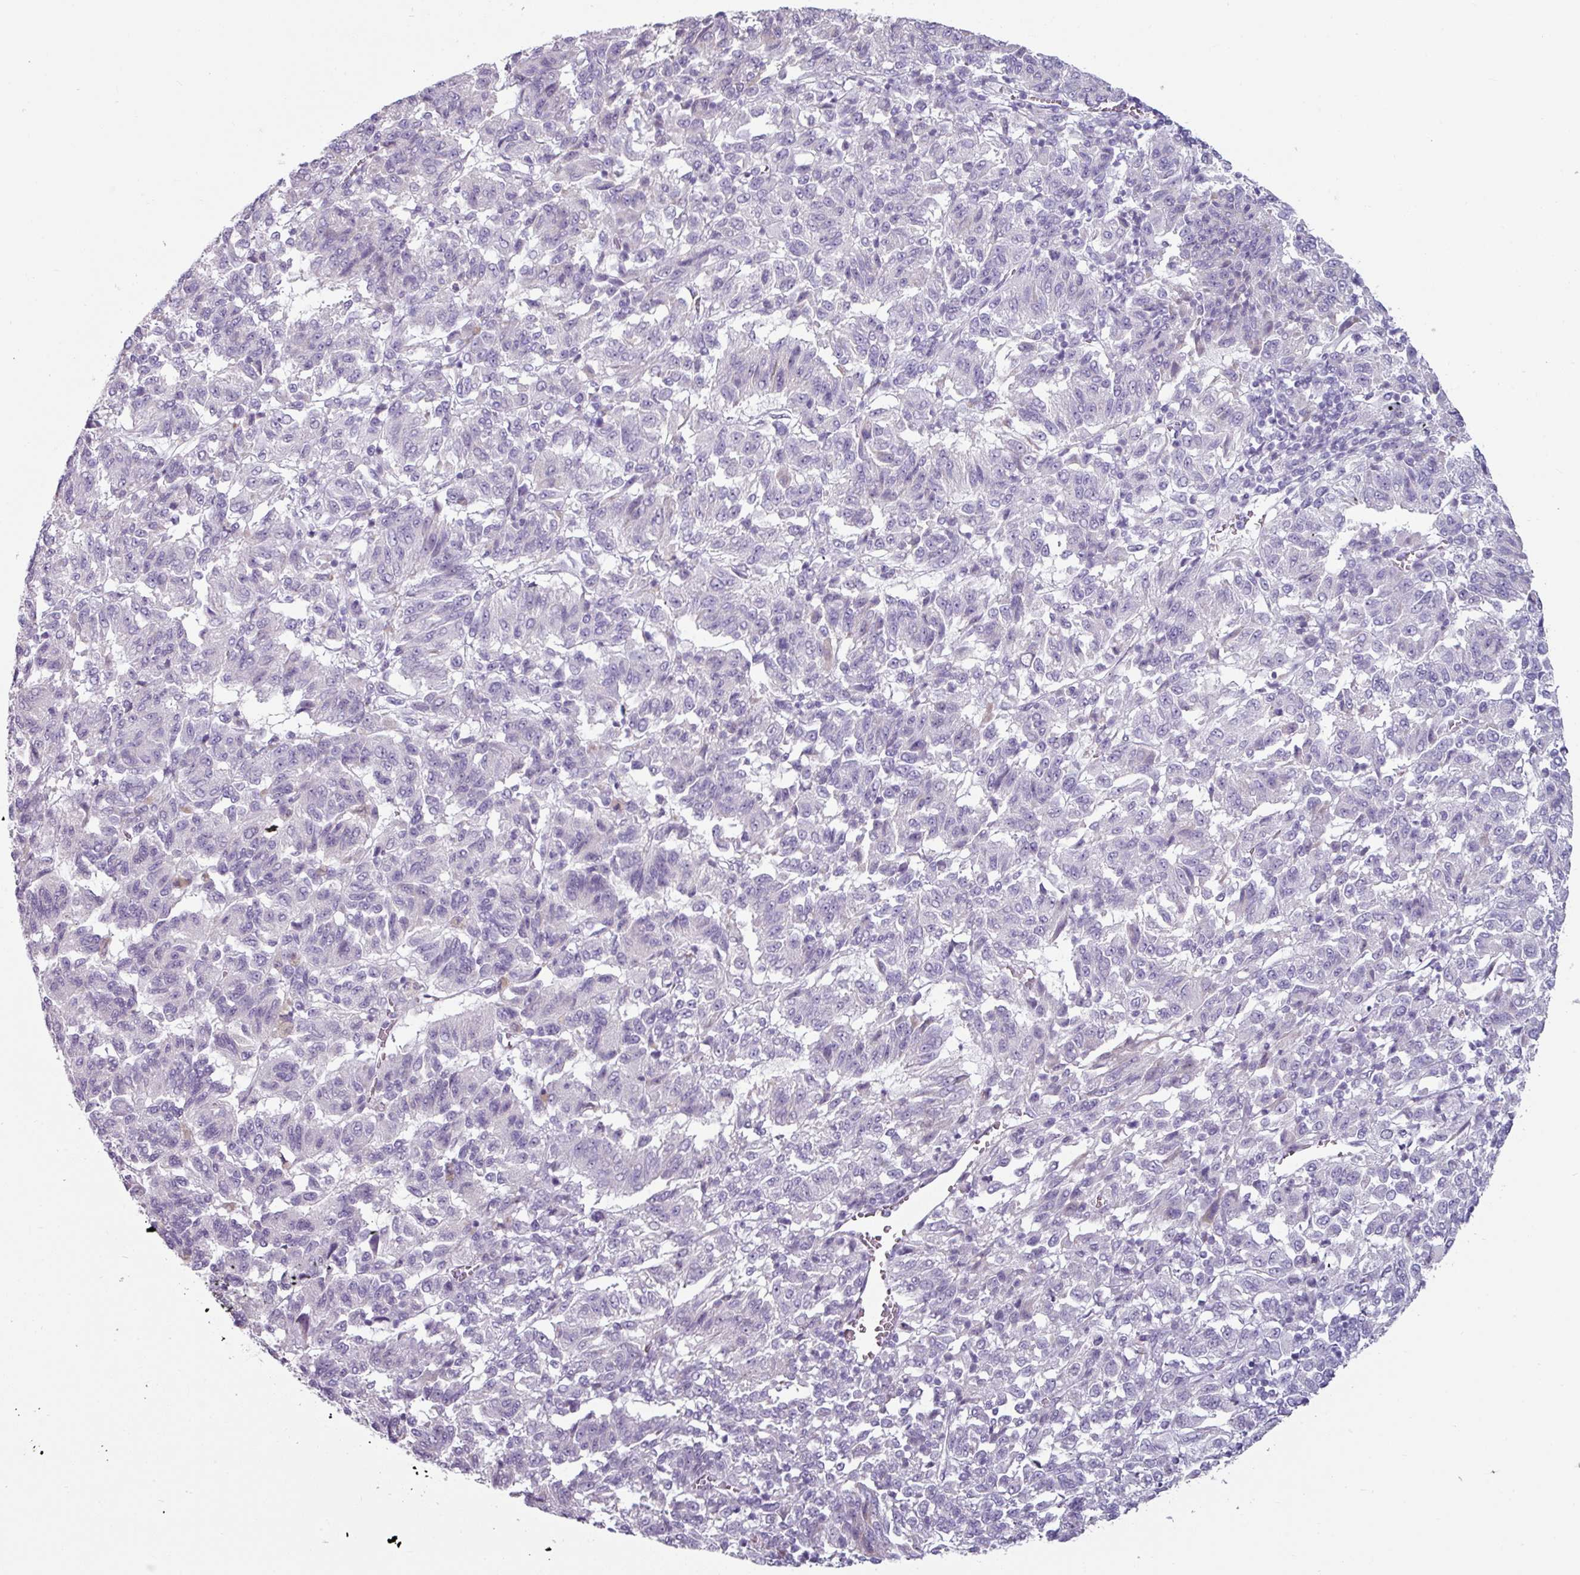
{"staining": {"intensity": "negative", "quantity": "none", "location": "none"}, "tissue": "melanoma", "cell_type": "Tumor cells", "image_type": "cancer", "snomed": [{"axis": "morphology", "description": "Malignant melanoma, Metastatic site"}, {"axis": "topography", "description": "Lung"}], "caption": "This is an IHC photomicrograph of human melanoma. There is no expression in tumor cells.", "gene": "CLCA1", "patient": {"sex": "male", "age": 64}}